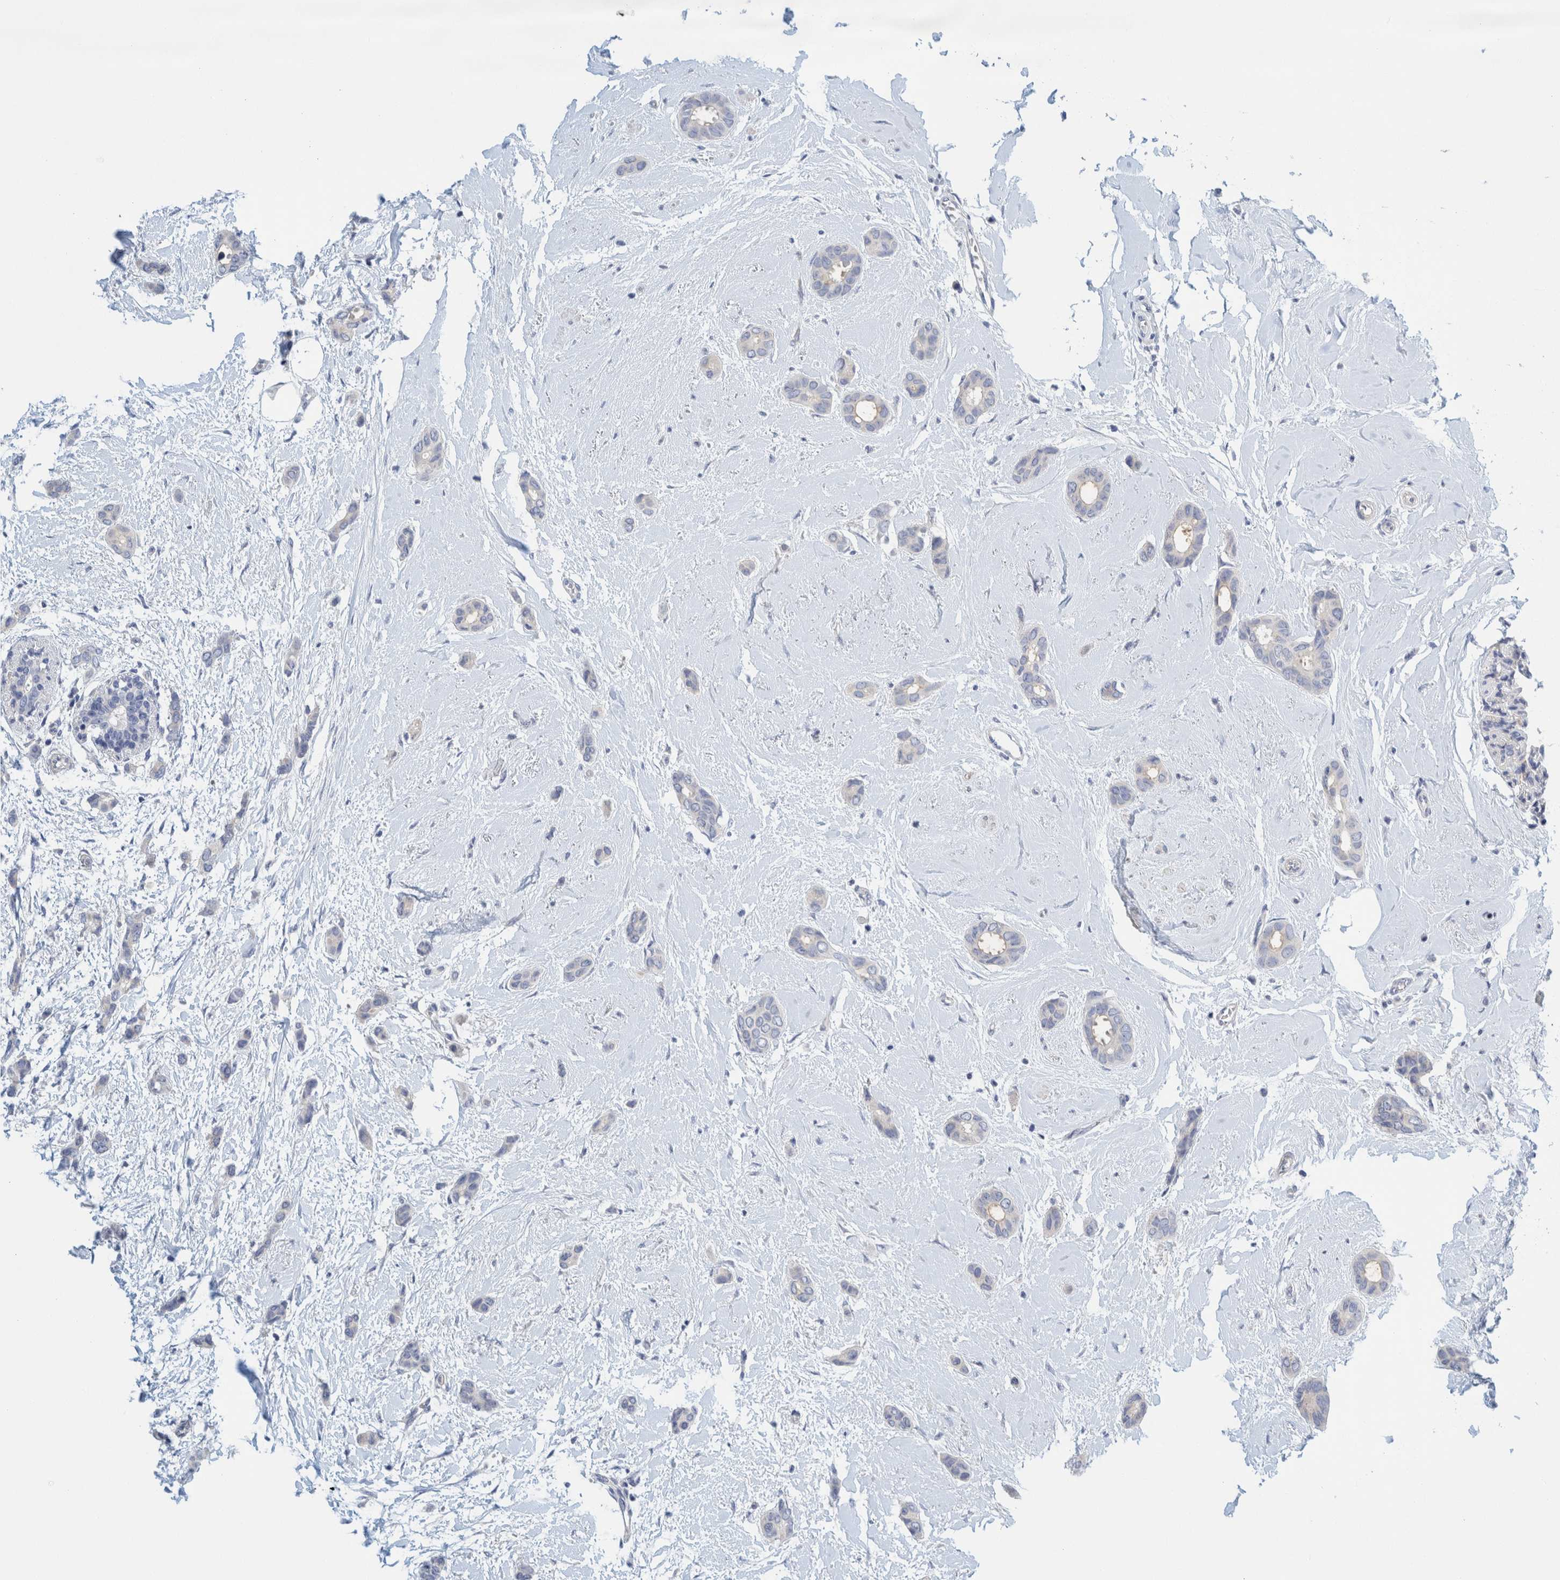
{"staining": {"intensity": "negative", "quantity": "none", "location": "none"}, "tissue": "breast cancer", "cell_type": "Tumor cells", "image_type": "cancer", "snomed": [{"axis": "morphology", "description": "Duct carcinoma"}, {"axis": "topography", "description": "Breast"}], "caption": "A high-resolution histopathology image shows IHC staining of intraductal carcinoma (breast), which reveals no significant expression in tumor cells.", "gene": "ZNF324B", "patient": {"sex": "female", "age": 55}}